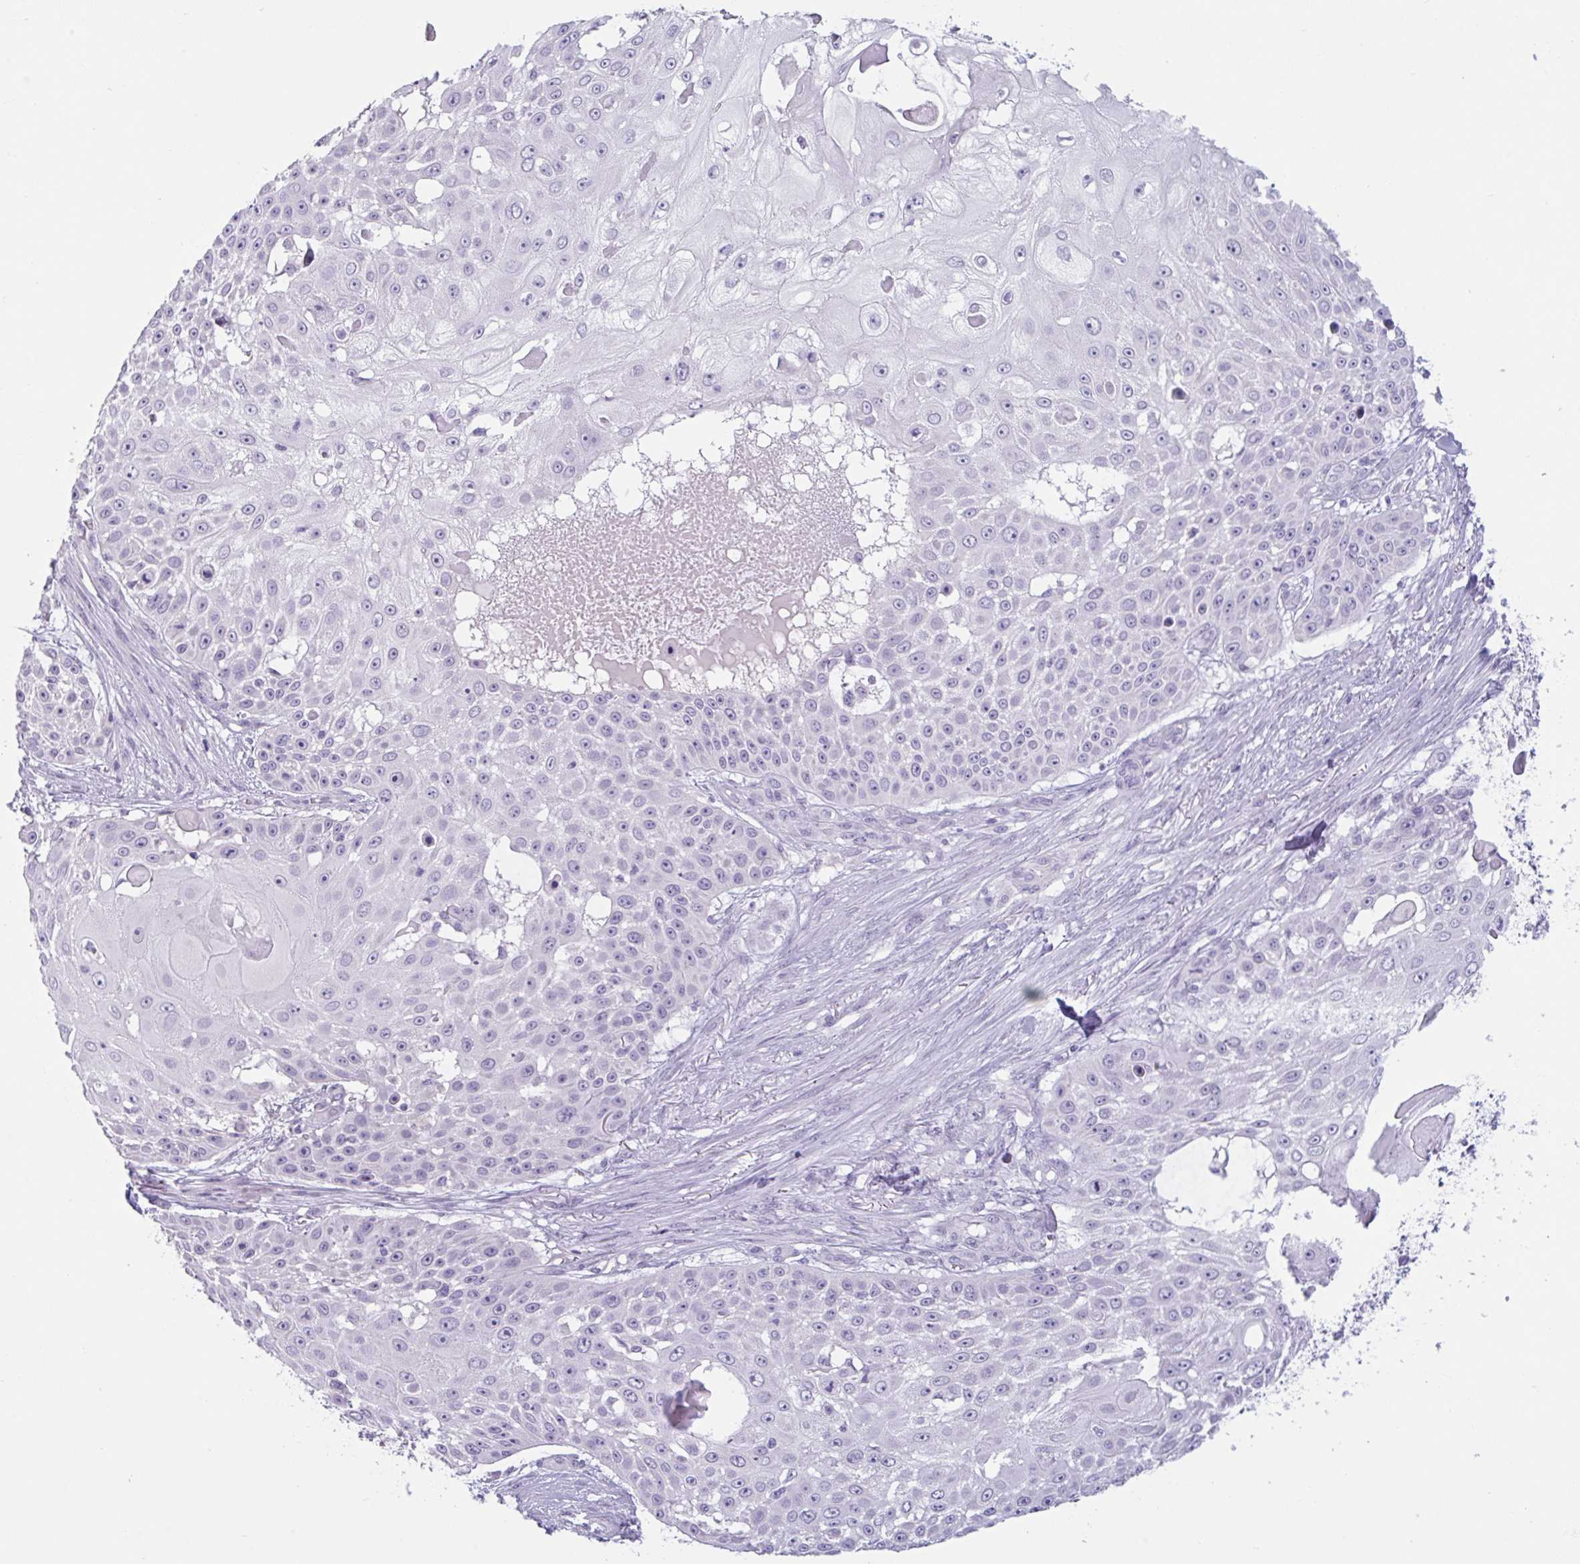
{"staining": {"intensity": "negative", "quantity": "none", "location": "none"}, "tissue": "skin cancer", "cell_type": "Tumor cells", "image_type": "cancer", "snomed": [{"axis": "morphology", "description": "Squamous cell carcinoma, NOS"}, {"axis": "topography", "description": "Skin"}], "caption": "Immunohistochemistry (IHC) of skin cancer (squamous cell carcinoma) demonstrates no expression in tumor cells.", "gene": "CTSE", "patient": {"sex": "female", "age": 86}}